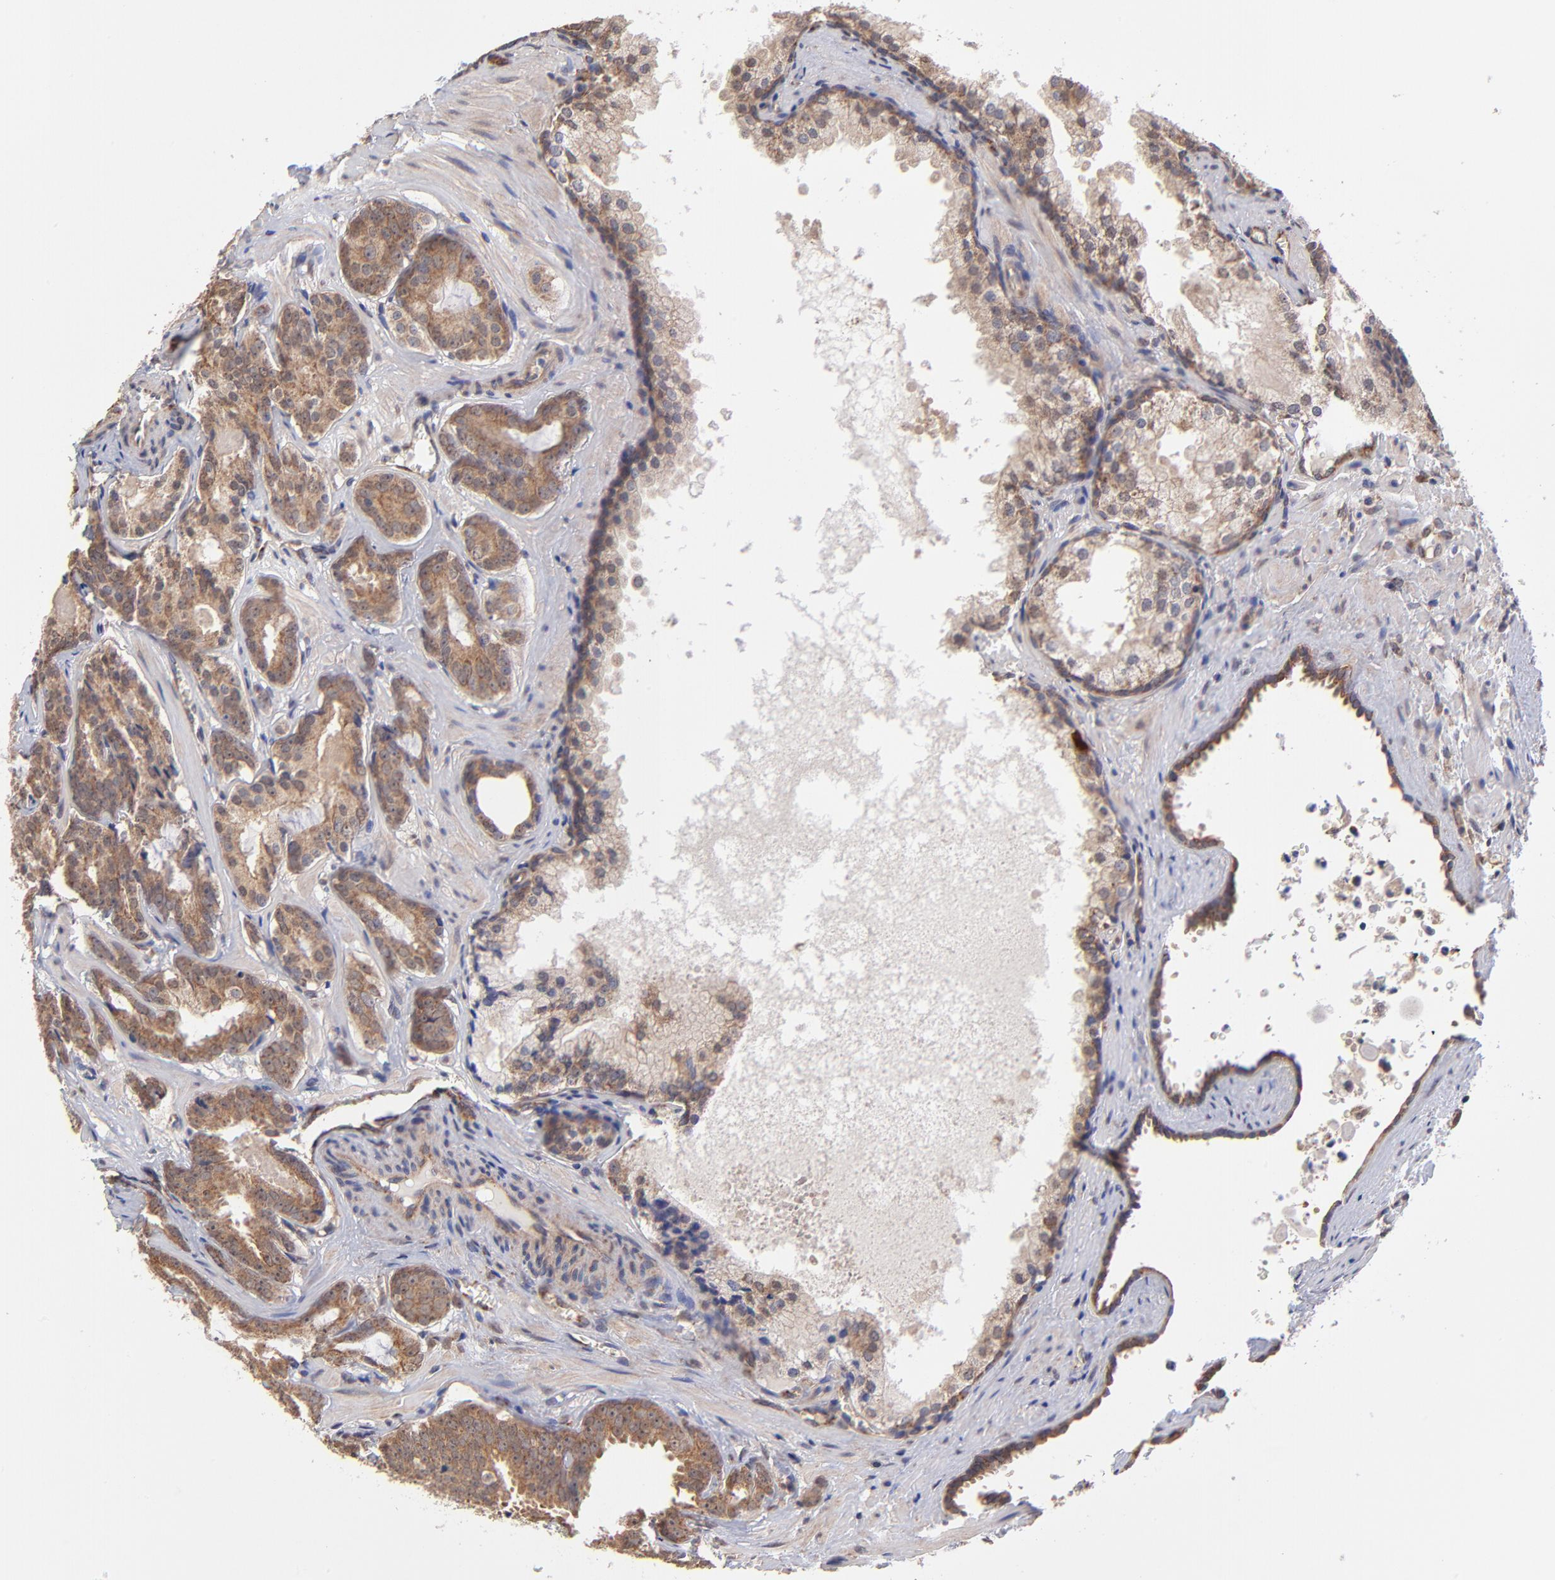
{"staining": {"intensity": "strong", "quantity": ">75%", "location": "cytoplasmic/membranous"}, "tissue": "prostate cancer", "cell_type": "Tumor cells", "image_type": "cancer", "snomed": [{"axis": "morphology", "description": "Adenocarcinoma, Medium grade"}, {"axis": "topography", "description": "Prostate"}], "caption": "An immunohistochemistry (IHC) image of tumor tissue is shown. Protein staining in brown highlights strong cytoplasmic/membranous positivity in prostate cancer (adenocarcinoma (medium-grade)) within tumor cells.", "gene": "UBE2H", "patient": {"sex": "male", "age": 64}}